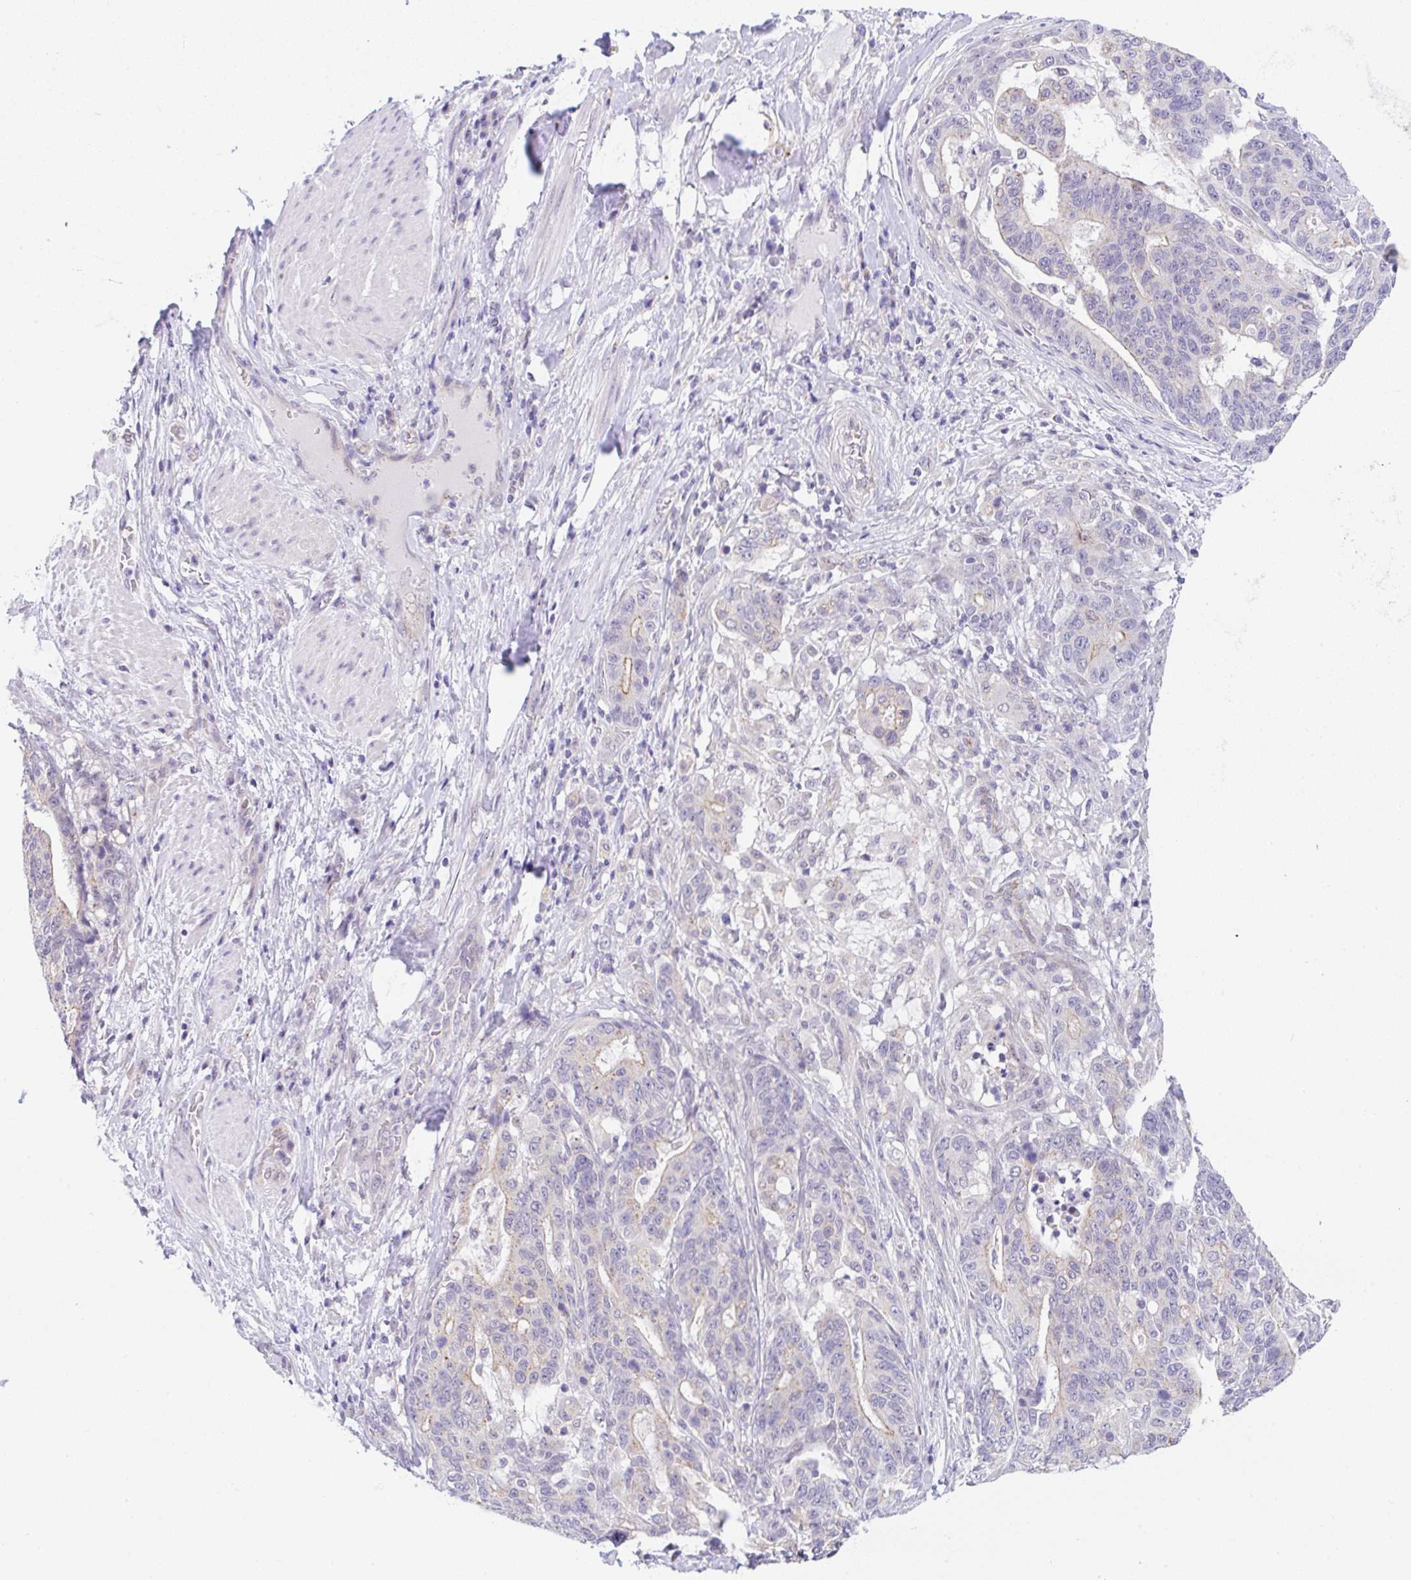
{"staining": {"intensity": "negative", "quantity": "none", "location": "none"}, "tissue": "stomach cancer", "cell_type": "Tumor cells", "image_type": "cancer", "snomed": [{"axis": "morphology", "description": "Normal tissue, NOS"}, {"axis": "morphology", "description": "Adenocarcinoma, NOS"}, {"axis": "topography", "description": "Stomach"}], "caption": "Stomach cancer was stained to show a protein in brown. There is no significant positivity in tumor cells. Brightfield microscopy of immunohistochemistry stained with DAB (brown) and hematoxylin (blue), captured at high magnification.", "gene": "CGNL1", "patient": {"sex": "female", "age": 64}}